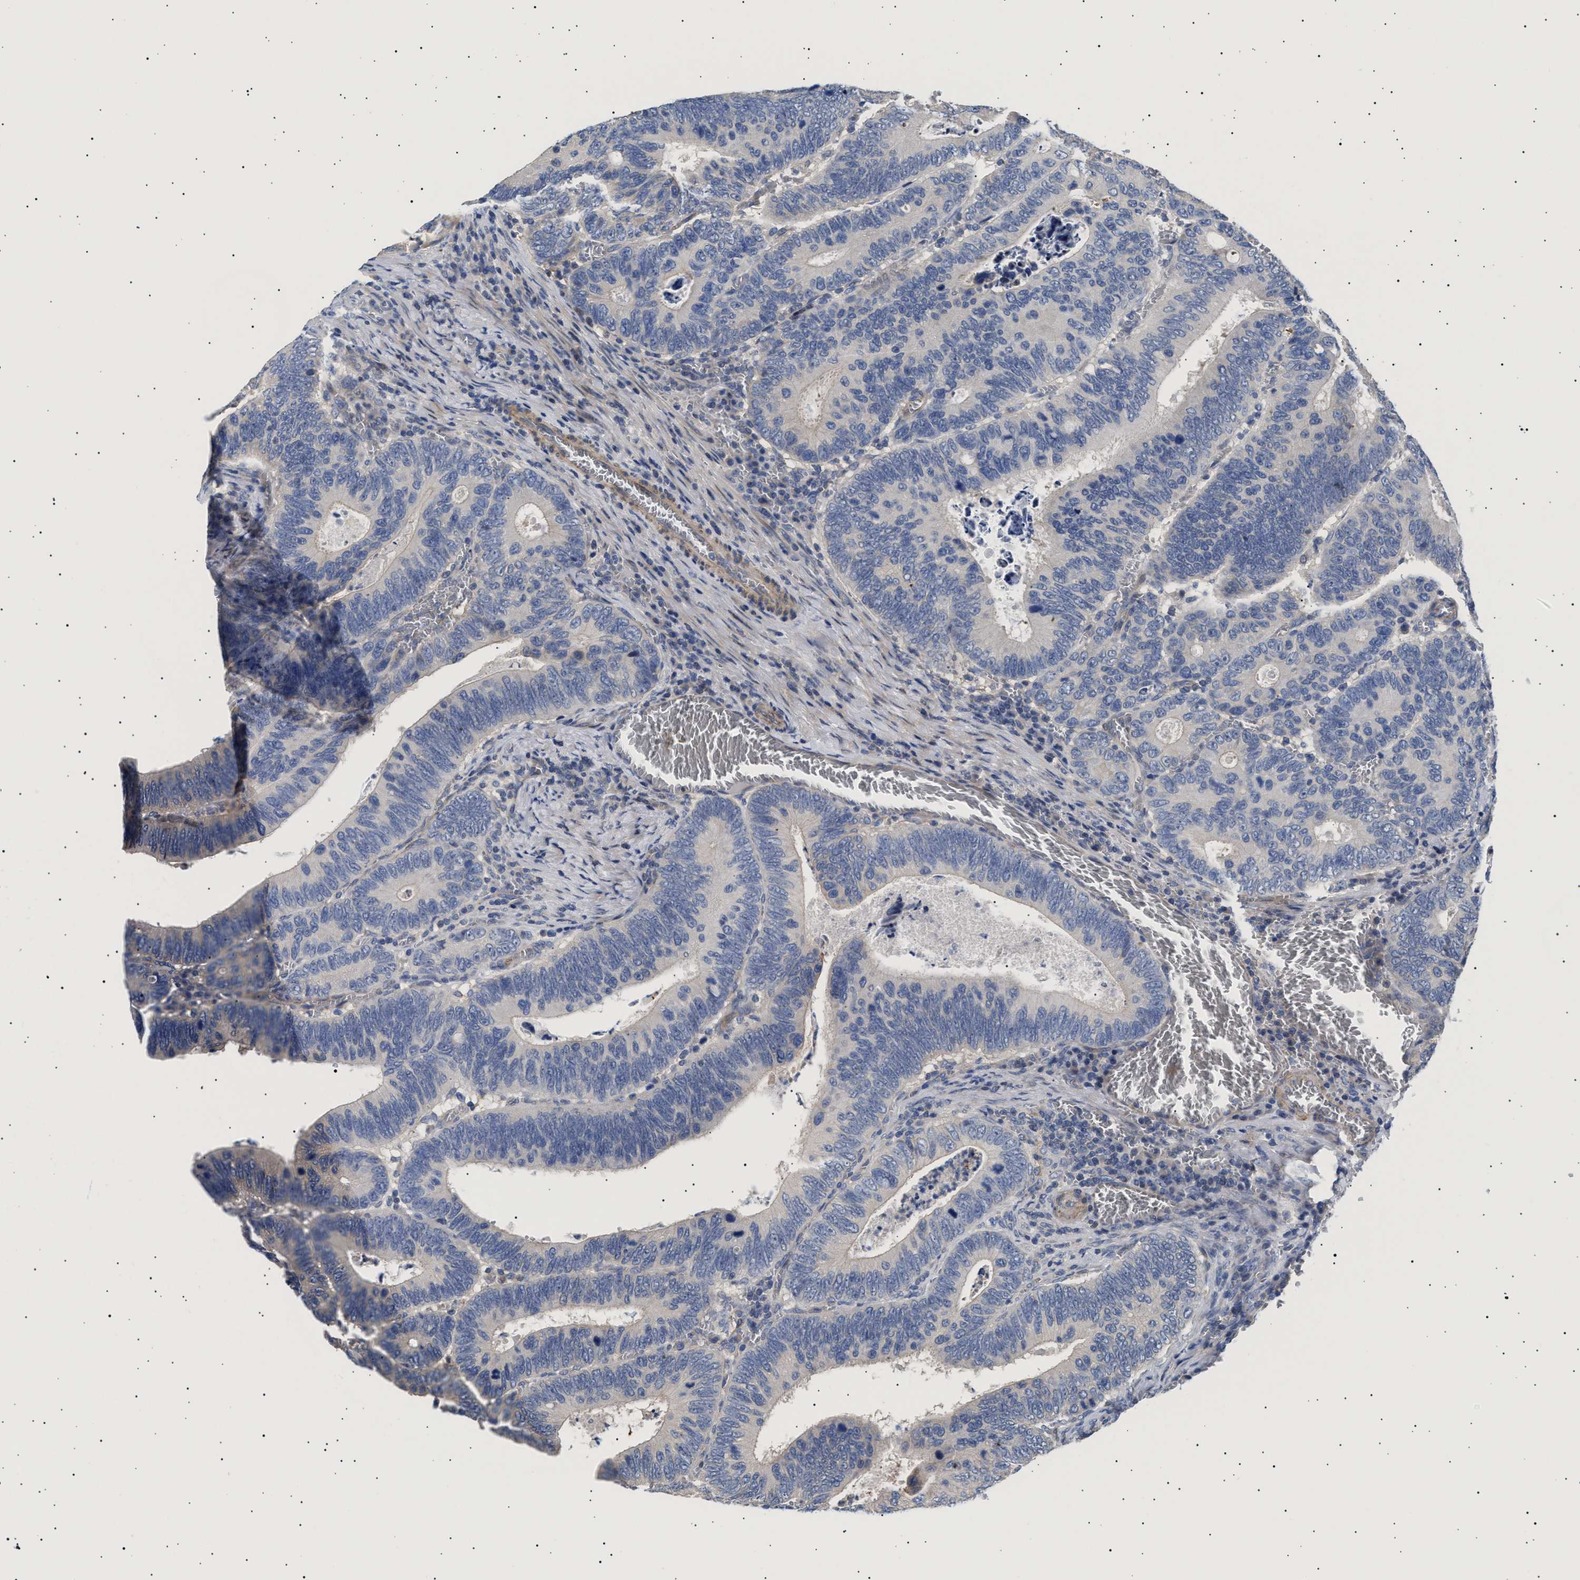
{"staining": {"intensity": "negative", "quantity": "none", "location": "none"}, "tissue": "colorectal cancer", "cell_type": "Tumor cells", "image_type": "cancer", "snomed": [{"axis": "morphology", "description": "Inflammation, NOS"}, {"axis": "morphology", "description": "Adenocarcinoma, NOS"}, {"axis": "topography", "description": "Colon"}], "caption": "Immunohistochemistry photomicrograph of human colorectal cancer (adenocarcinoma) stained for a protein (brown), which exhibits no staining in tumor cells.", "gene": "HEMGN", "patient": {"sex": "male", "age": 72}}